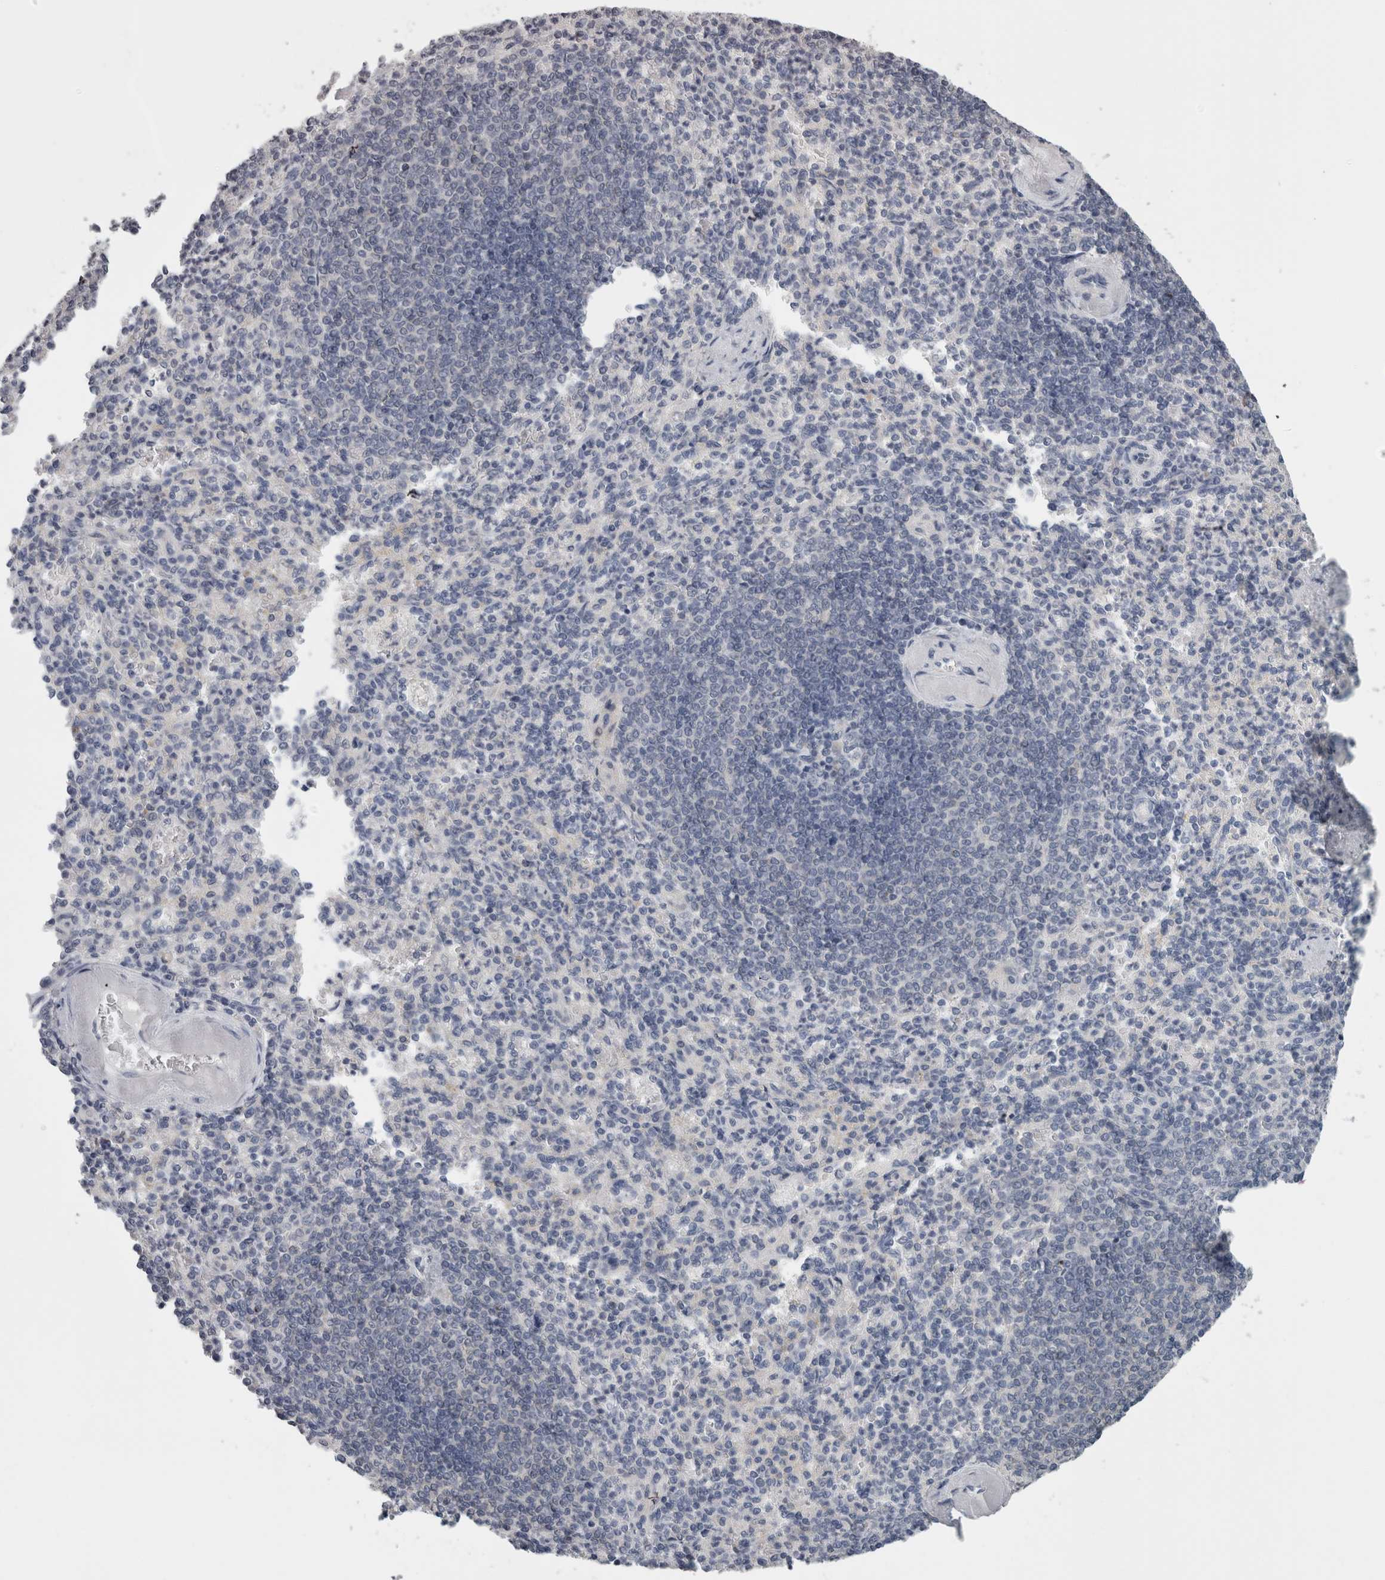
{"staining": {"intensity": "negative", "quantity": "none", "location": "none"}, "tissue": "spleen", "cell_type": "Cells in red pulp", "image_type": "normal", "snomed": [{"axis": "morphology", "description": "Normal tissue, NOS"}, {"axis": "topography", "description": "Spleen"}], "caption": "DAB (3,3'-diaminobenzidine) immunohistochemical staining of benign human spleen reveals no significant expression in cells in red pulp. The staining is performed using DAB (3,3'-diaminobenzidine) brown chromogen with nuclei counter-stained in using hematoxylin.", "gene": "TCAP", "patient": {"sex": "female", "age": 74}}